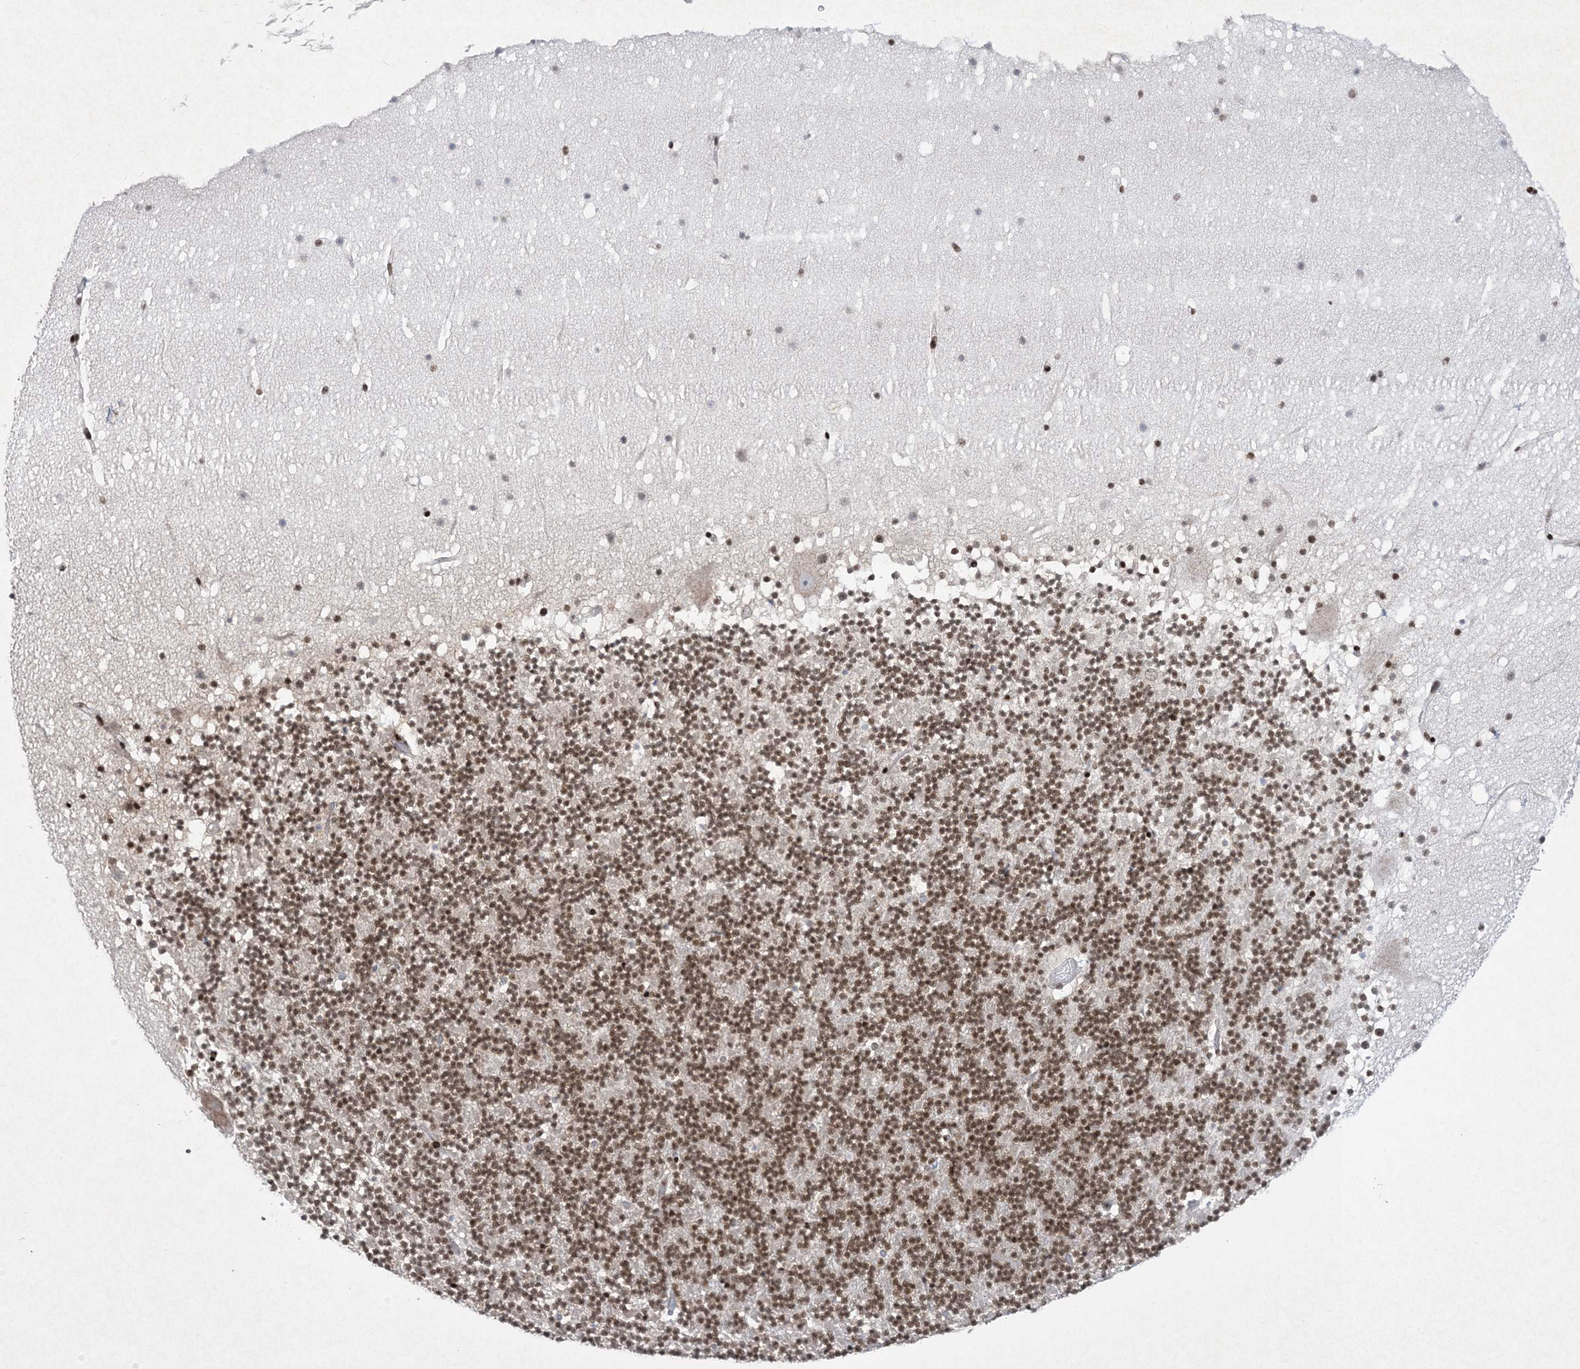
{"staining": {"intensity": "moderate", "quantity": ">75%", "location": "nuclear"}, "tissue": "cerebellum", "cell_type": "Cells in granular layer", "image_type": "normal", "snomed": [{"axis": "morphology", "description": "Normal tissue, NOS"}, {"axis": "topography", "description": "Cerebellum"}], "caption": "The histopathology image demonstrates immunohistochemical staining of benign cerebellum. There is moderate nuclear staining is present in about >75% of cells in granular layer.", "gene": "PKNOX2", "patient": {"sex": "male", "age": 57}}